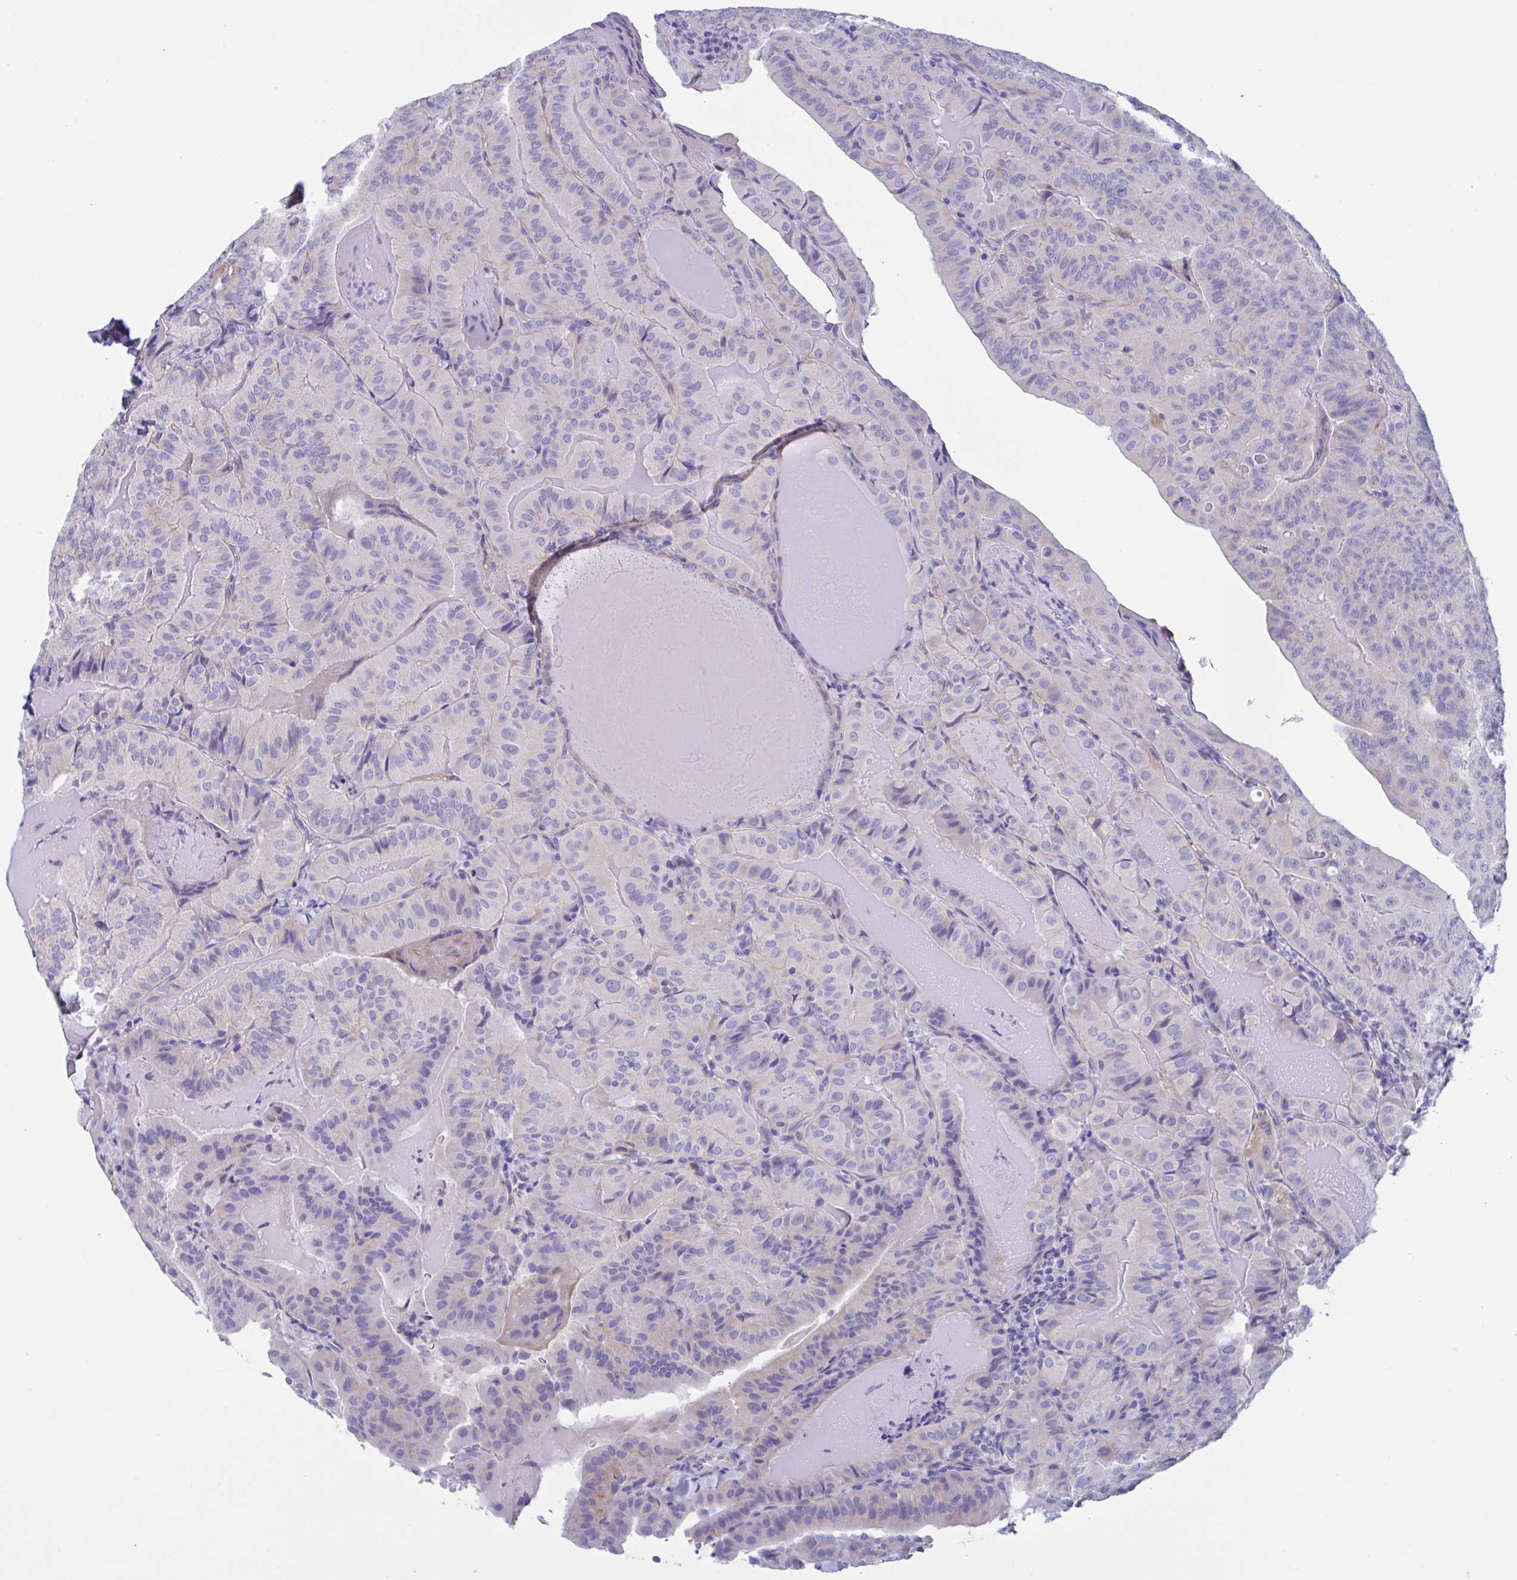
{"staining": {"intensity": "negative", "quantity": "none", "location": "none"}, "tissue": "thyroid cancer", "cell_type": "Tumor cells", "image_type": "cancer", "snomed": [{"axis": "morphology", "description": "Papillary adenocarcinoma, NOS"}, {"axis": "topography", "description": "Thyroid gland"}], "caption": "This image is of thyroid cancer stained with immunohistochemistry (IHC) to label a protein in brown with the nuclei are counter-stained blue. There is no expression in tumor cells.", "gene": "RPL22L1", "patient": {"sex": "female", "age": 68}}